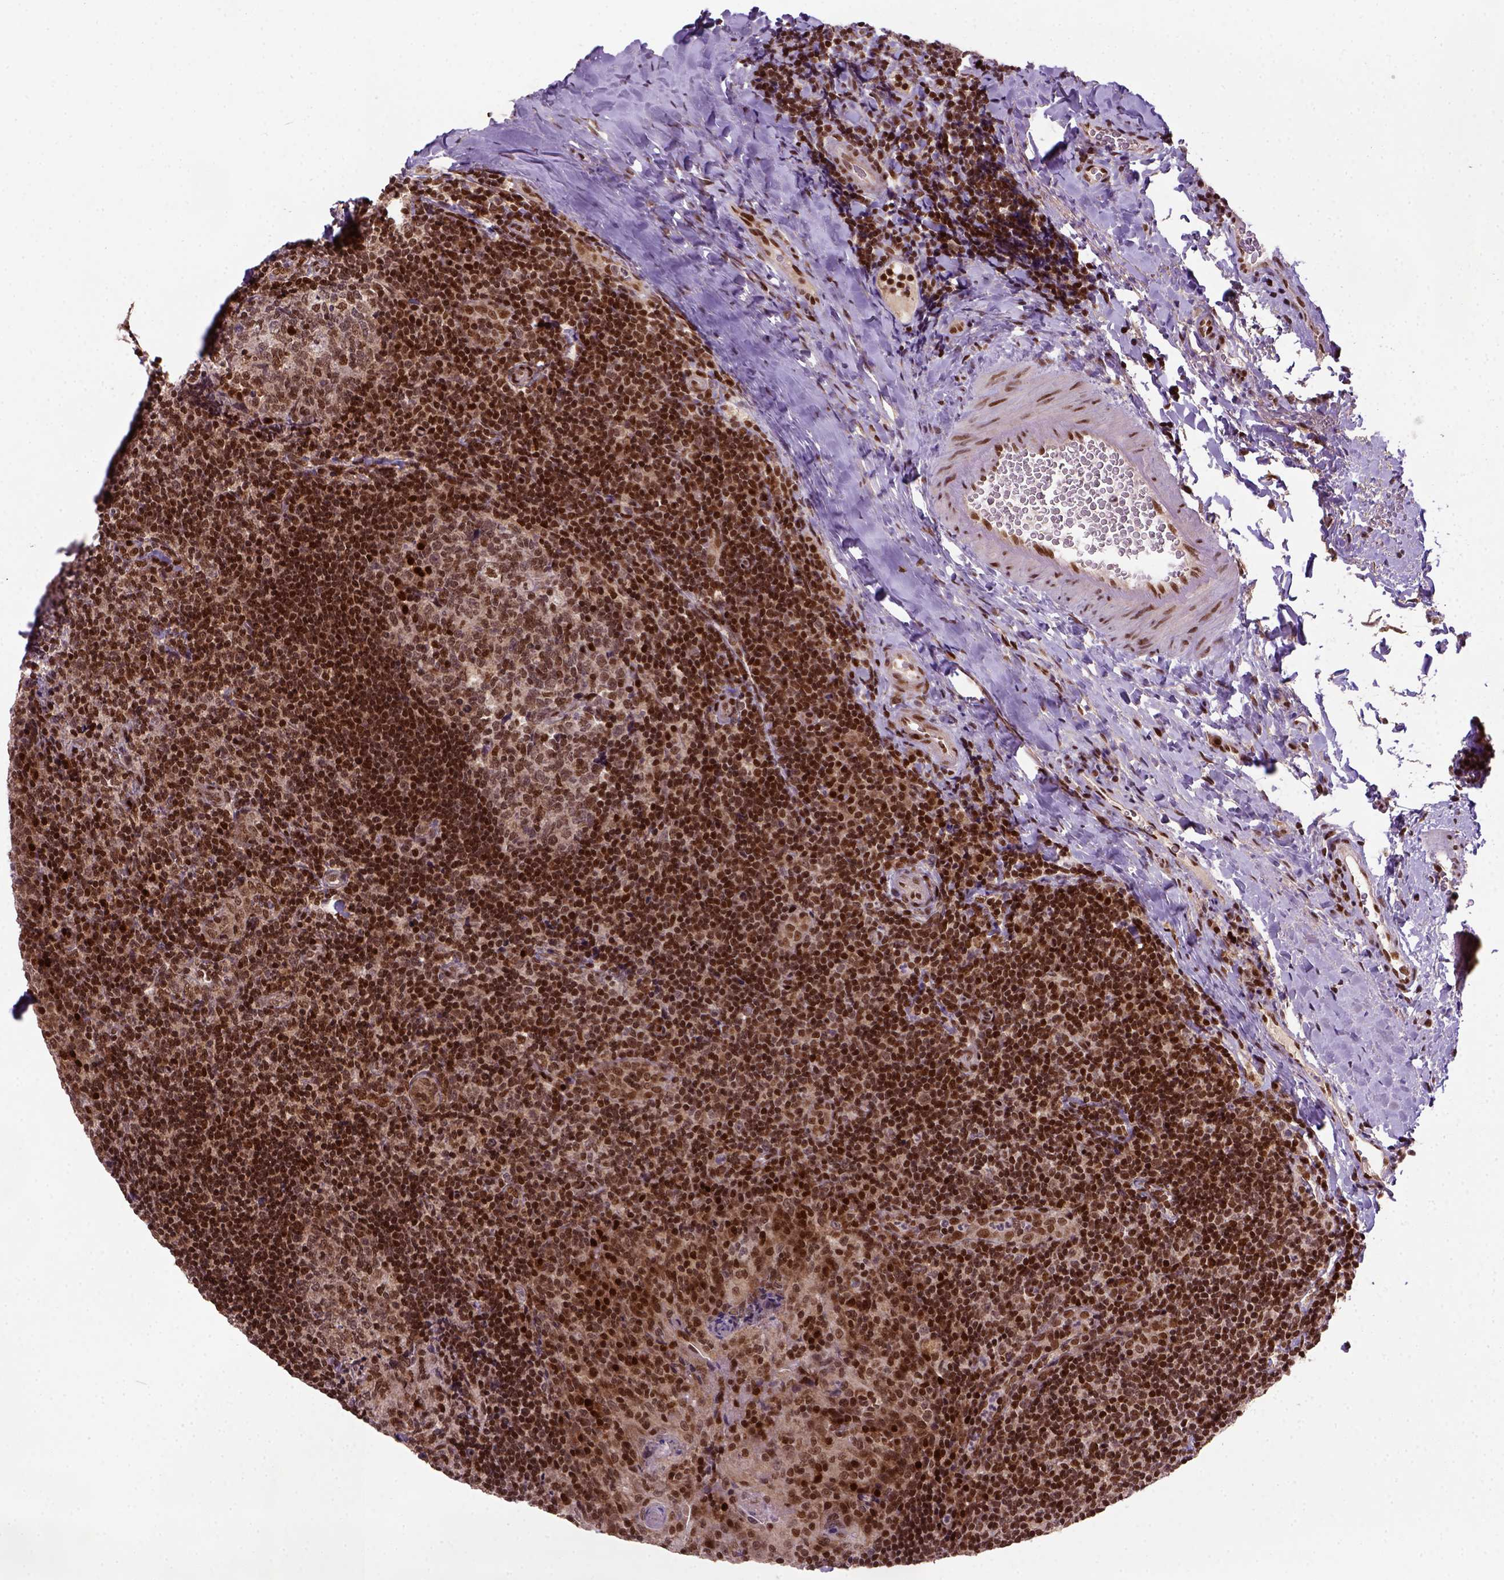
{"staining": {"intensity": "strong", "quantity": ">75%", "location": "nuclear"}, "tissue": "tonsil", "cell_type": "Germinal center cells", "image_type": "normal", "snomed": [{"axis": "morphology", "description": "Normal tissue, NOS"}, {"axis": "topography", "description": "Tonsil"}], "caption": "Protein analysis of unremarkable tonsil displays strong nuclear staining in approximately >75% of germinal center cells.", "gene": "MGMT", "patient": {"sex": "male", "age": 17}}